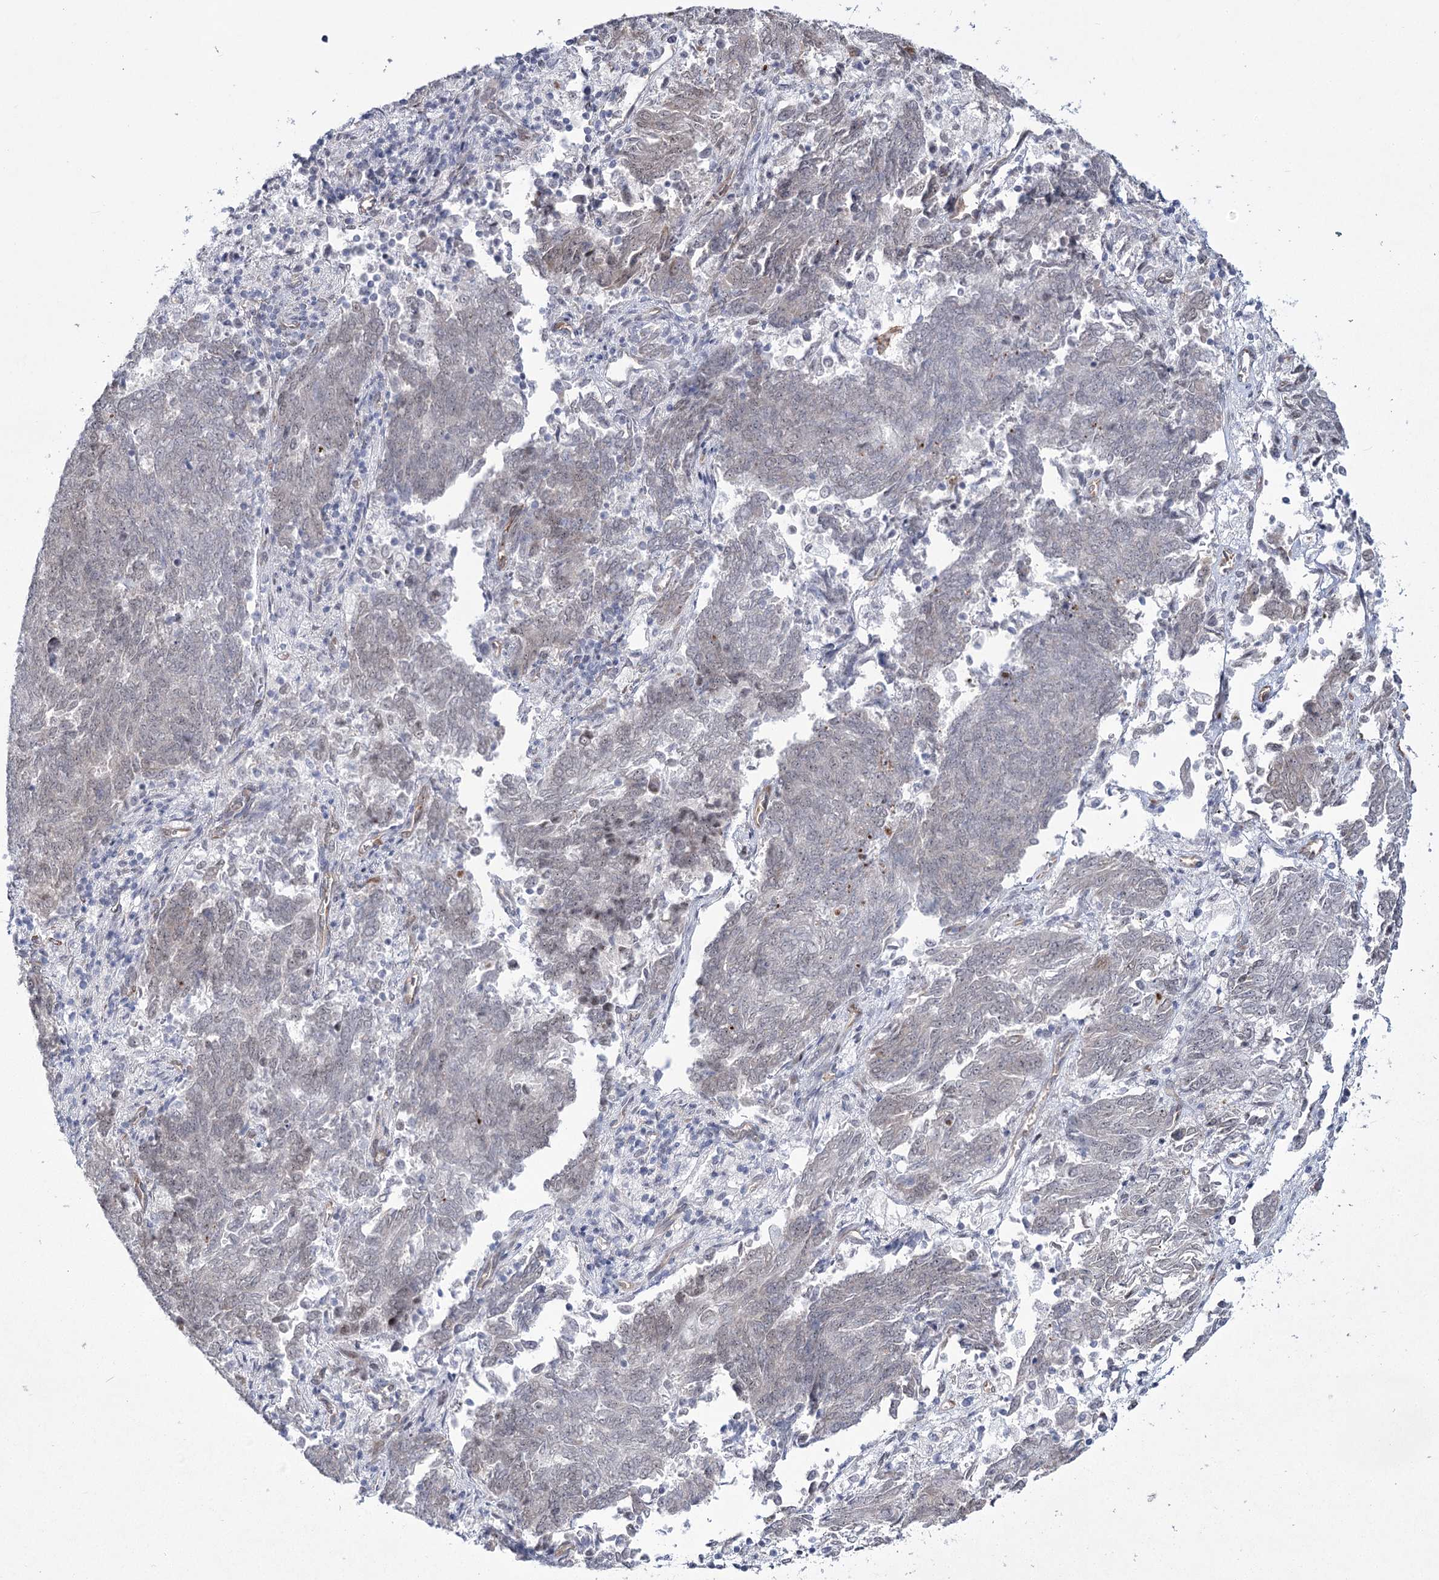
{"staining": {"intensity": "weak", "quantity": "25%-75%", "location": "nuclear"}, "tissue": "endometrial cancer", "cell_type": "Tumor cells", "image_type": "cancer", "snomed": [{"axis": "morphology", "description": "Adenocarcinoma, NOS"}, {"axis": "topography", "description": "Endometrium"}], "caption": "Immunohistochemistry (IHC) histopathology image of human endometrial cancer stained for a protein (brown), which demonstrates low levels of weak nuclear staining in approximately 25%-75% of tumor cells.", "gene": "YBX3", "patient": {"sex": "female", "age": 80}}